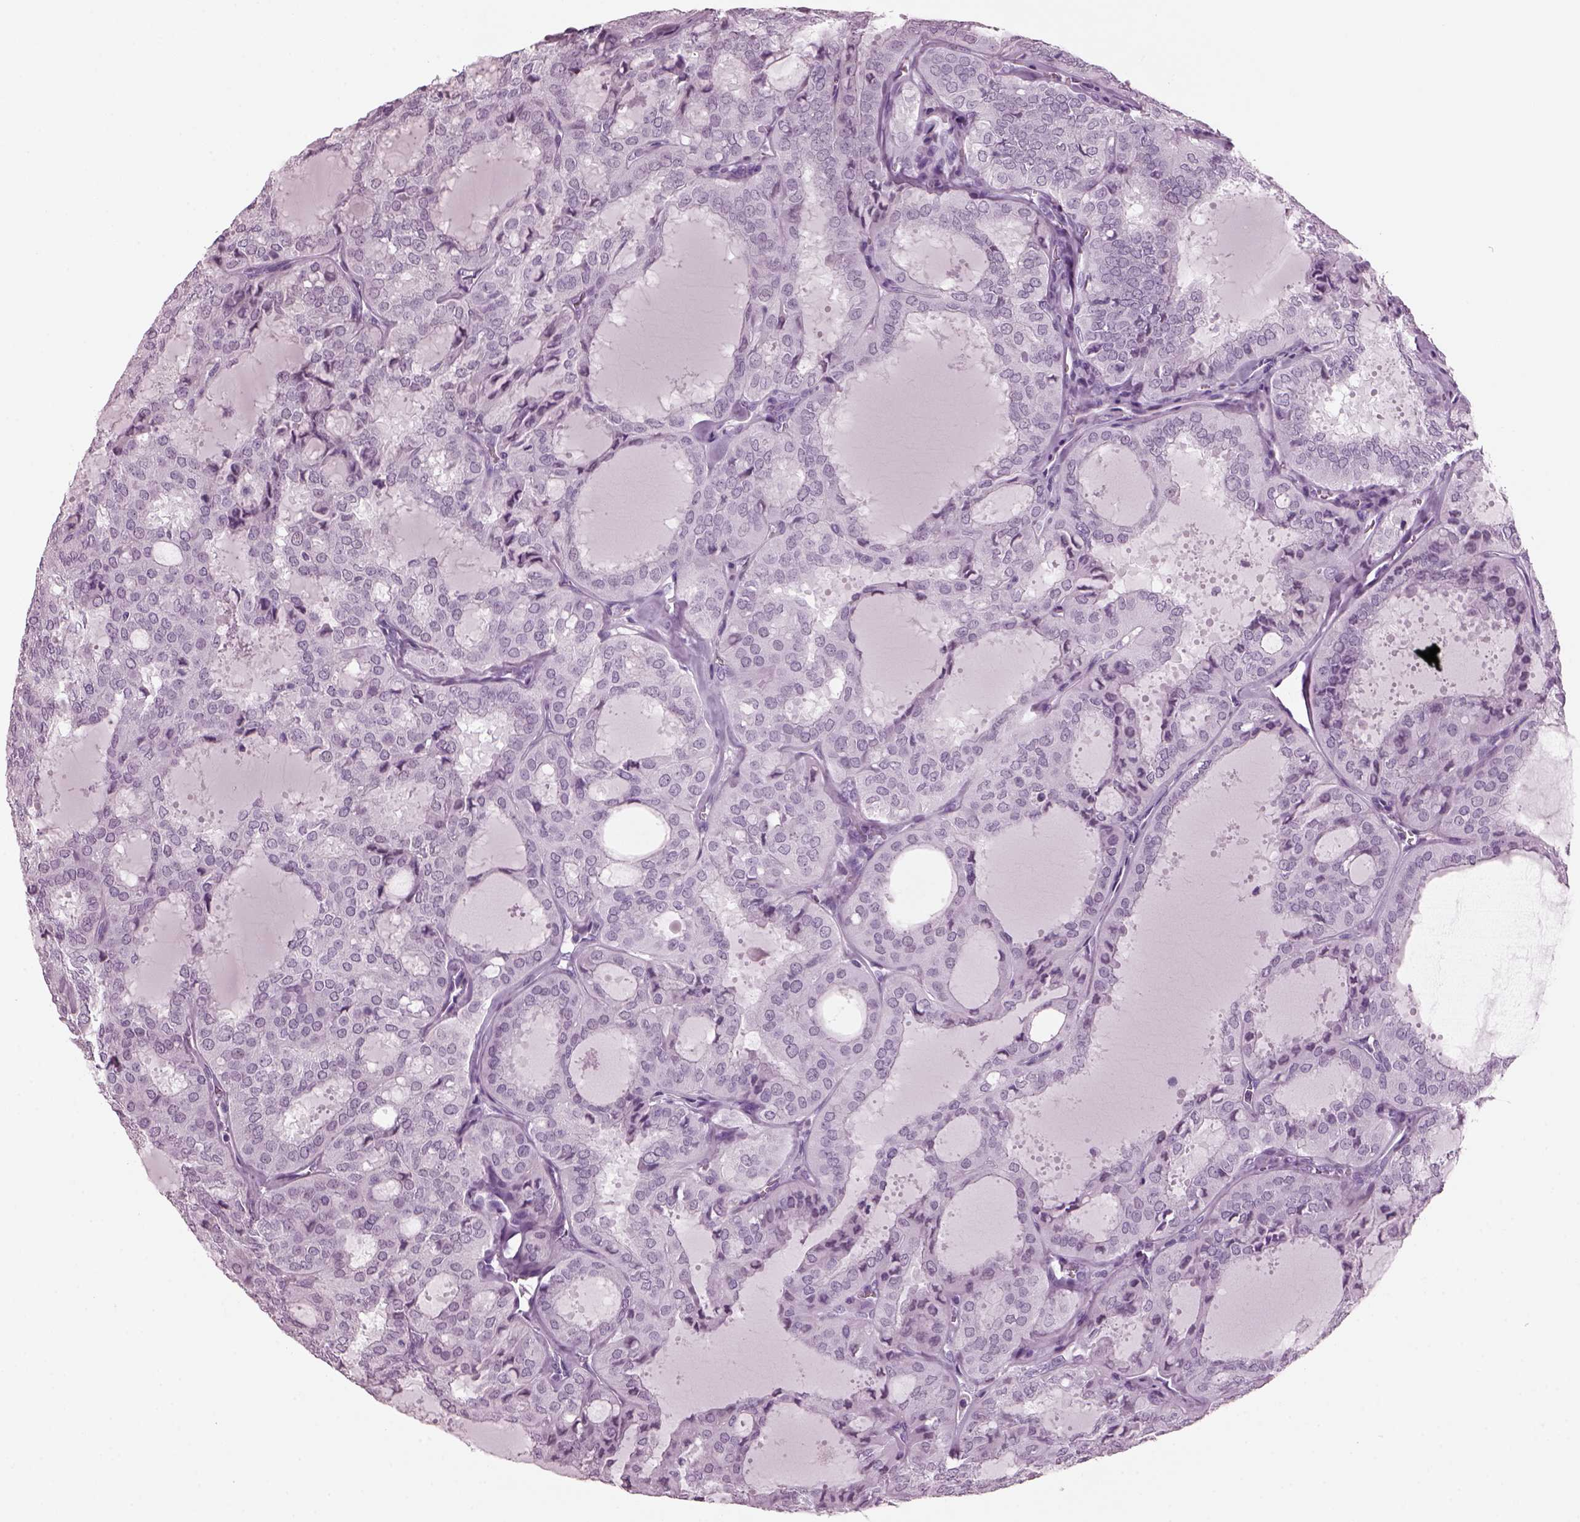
{"staining": {"intensity": "negative", "quantity": "none", "location": "none"}, "tissue": "thyroid cancer", "cell_type": "Tumor cells", "image_type": "cancer", "snomed": [{"axis": "morphology", "description": "Follicular adenoma carcinoma, NOS"}, {"axis": "topography", "description": "Thyroid gland"}], "caption": "An immunohistochemistry photomicrograph of thyroid cancer is shown. There is no staining in tumor cells of thyroid cancer.", "gene": "KRTAP3-2", "patient": {"sex": "male", "age": 75}}